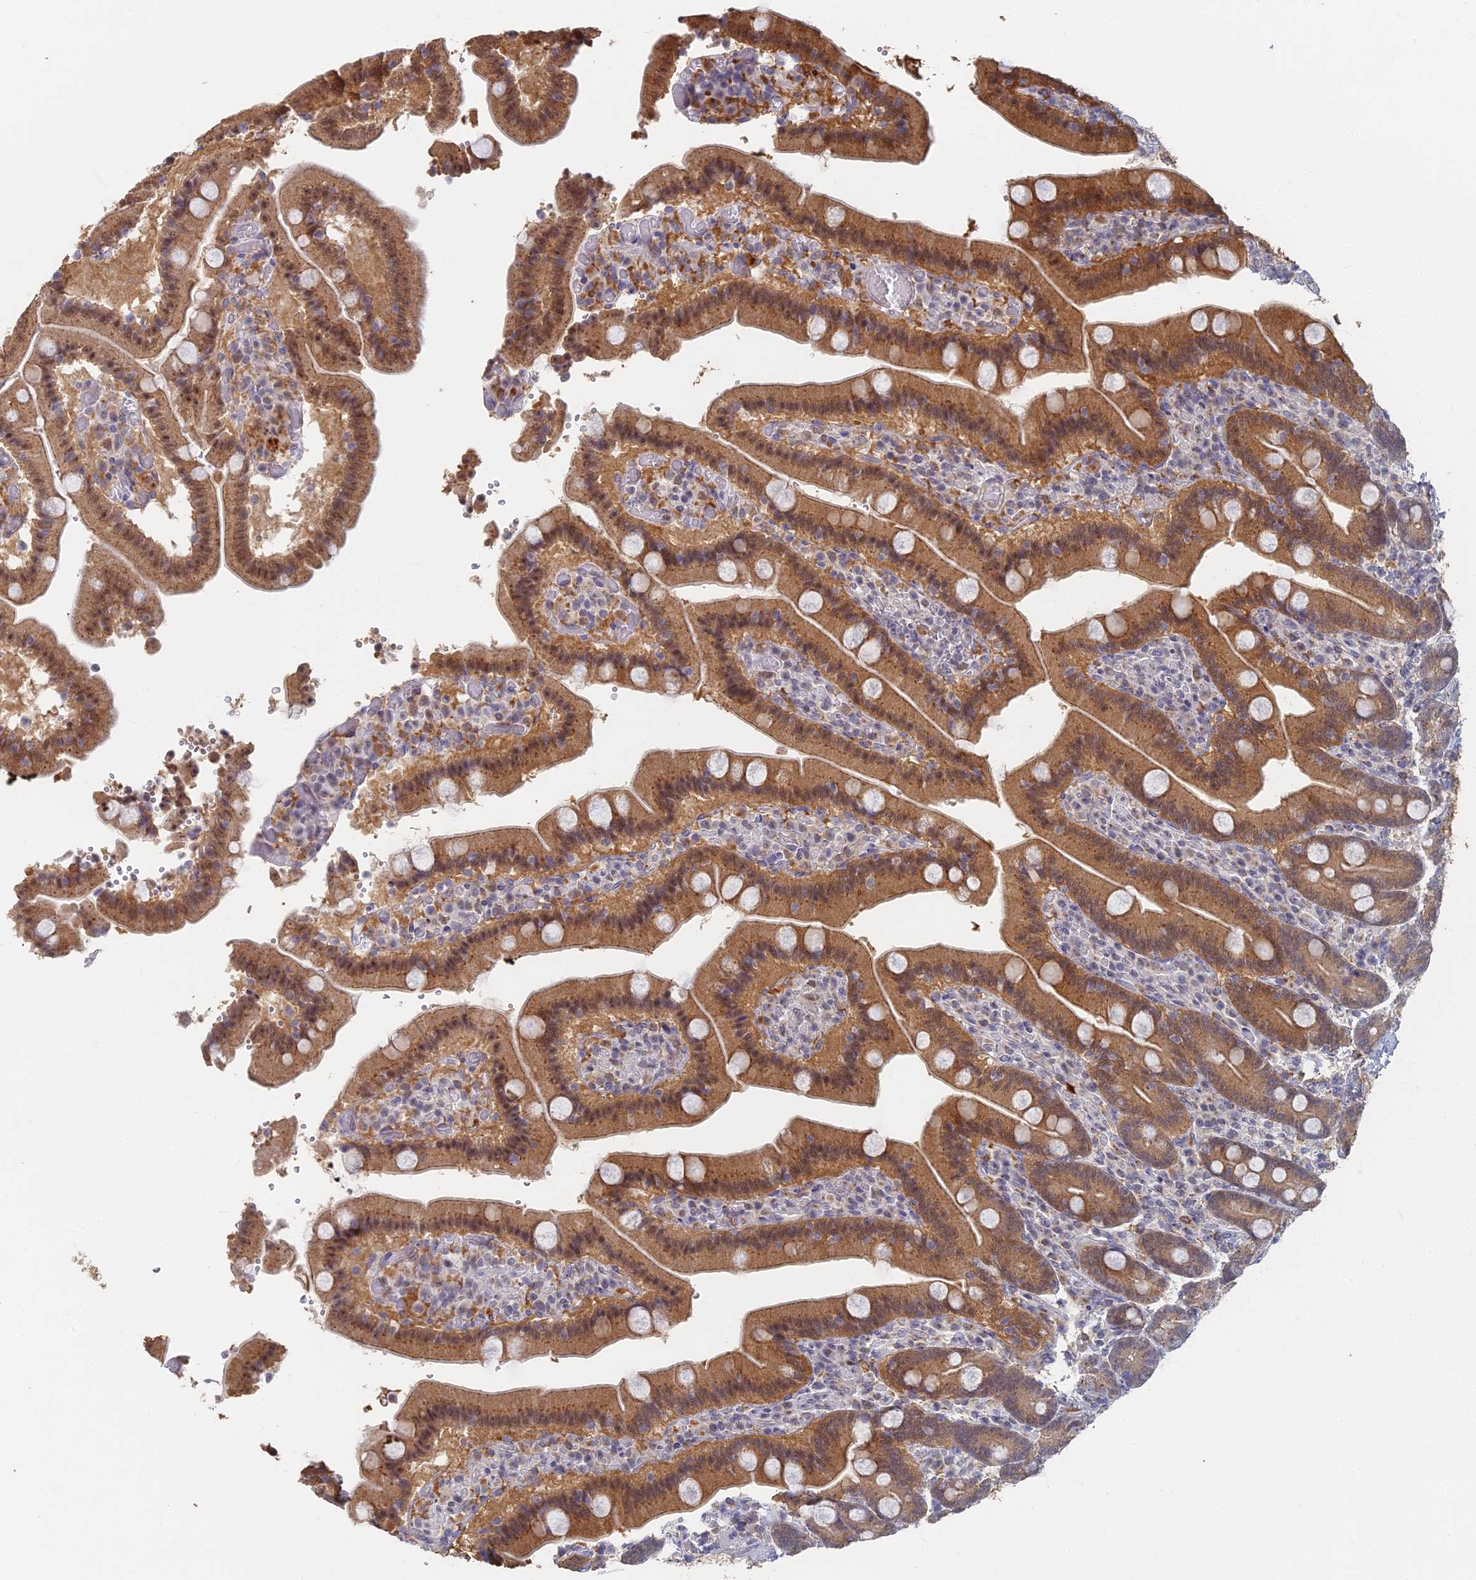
{"staining": {"intensity": "moderate", "quantity": ">75%", "location": "cytoplasmic/membranous,nuclear"}, "tissue": "duodenum", "cell_type": "Glandular cells", "image_type": "normal", "snomed": [{"axis": "morphology", "description": "Normal tissue, NOS"}, {"axis": "topography", "description": "Duodenum"}], "caption": "Protein analysis of unremarkable duodenum shows moderate cytoplasmic/membranous,nuclear staining in about >75% of glandular cells.", "gene": "GPATCH1", "patient": {"sex": "female", "age": 62}}